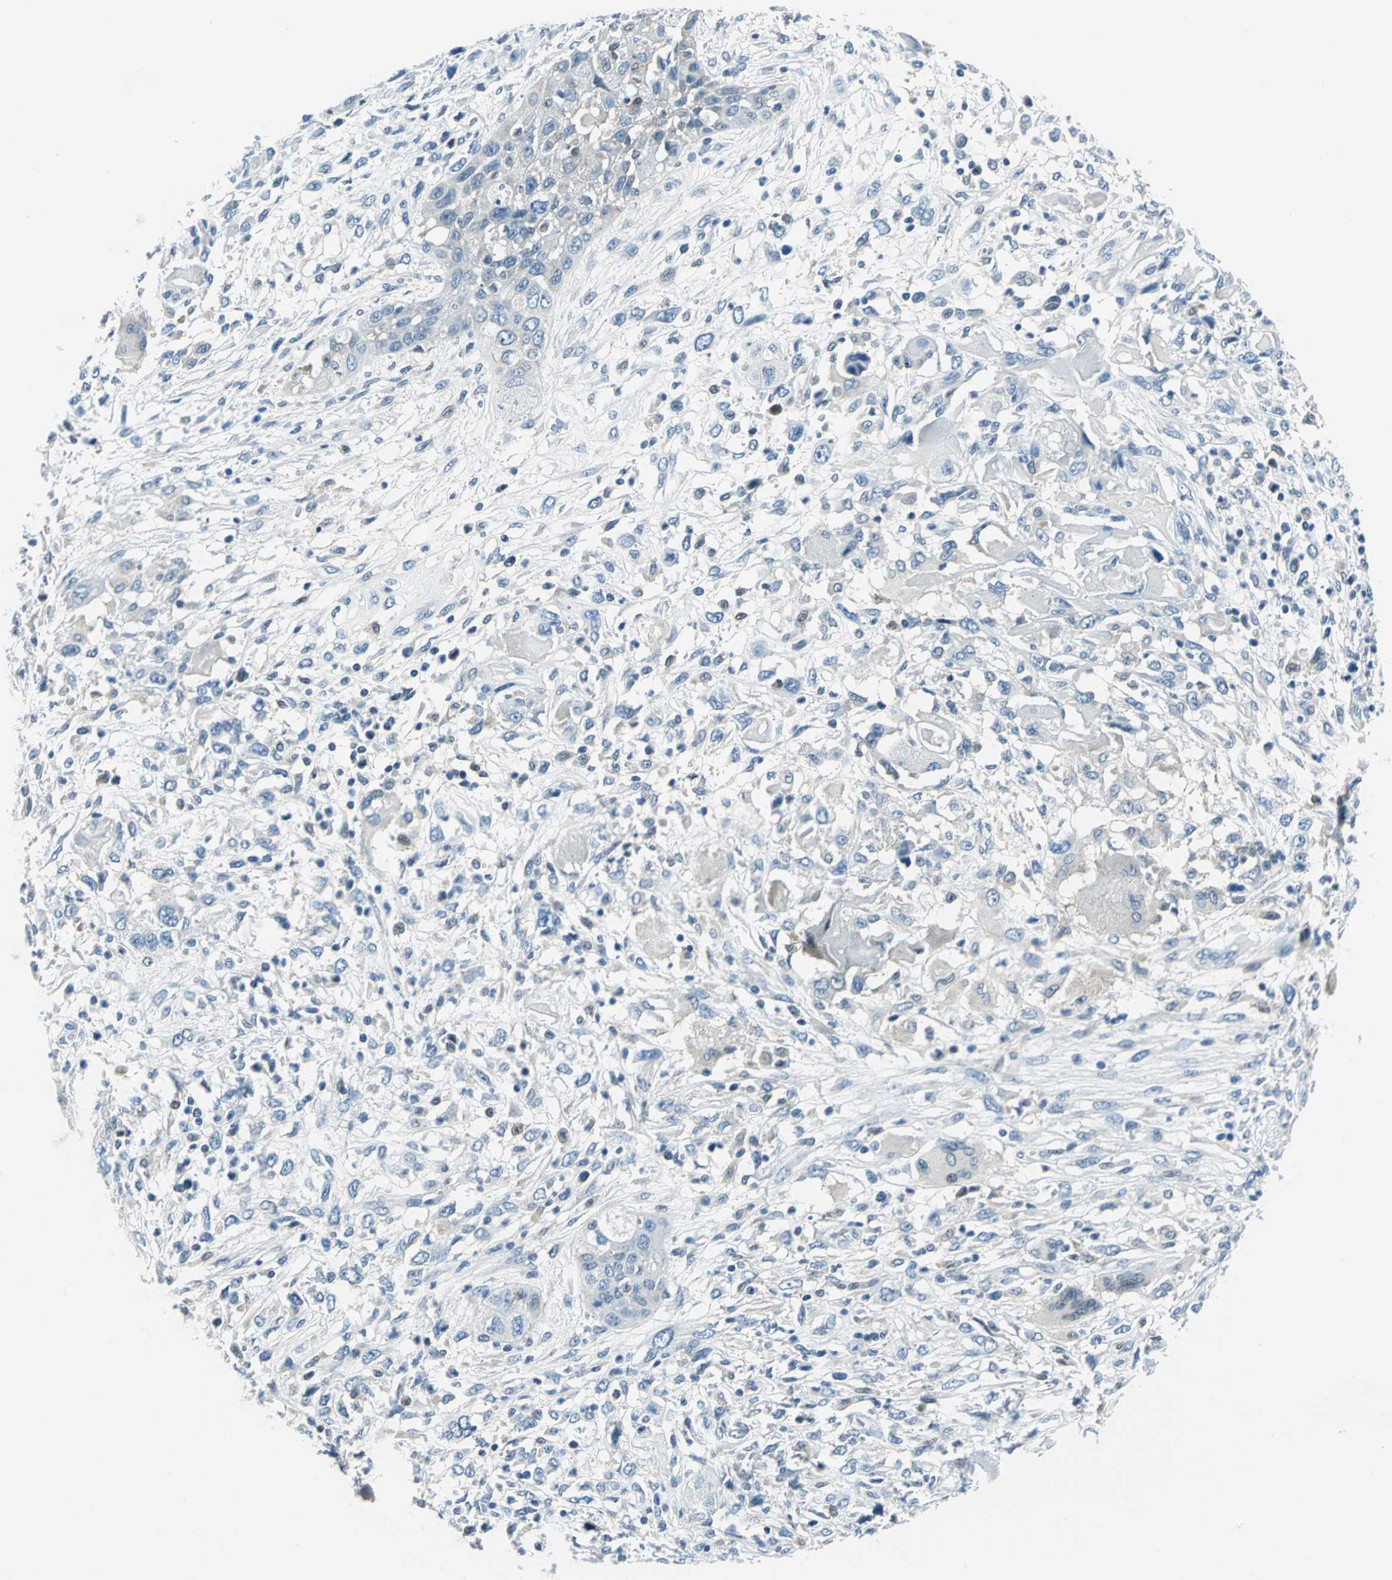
{"staining": {"intensity": "weak", "quantity": "<25%", "location": "cytoplasmic/membranous"}, "tissue": "head and neck cancer", "cell_type": "Tumor cells", "image_type": "cancer", "snomed": [{"axis": "morphology", "description": "Neoplasm, malignant, NOS"}, {"axis": "topography", "description": "Salivary gland"}, {"axis": "topography", "description": "Head-Neck"}], "caption": "A photomicrograph of human head and neck cancer (malignant neoplasm) is negative for staining in tumor cells.", "gene": "AKR1A1", "patient": {"sex": "male", "age": 43}}